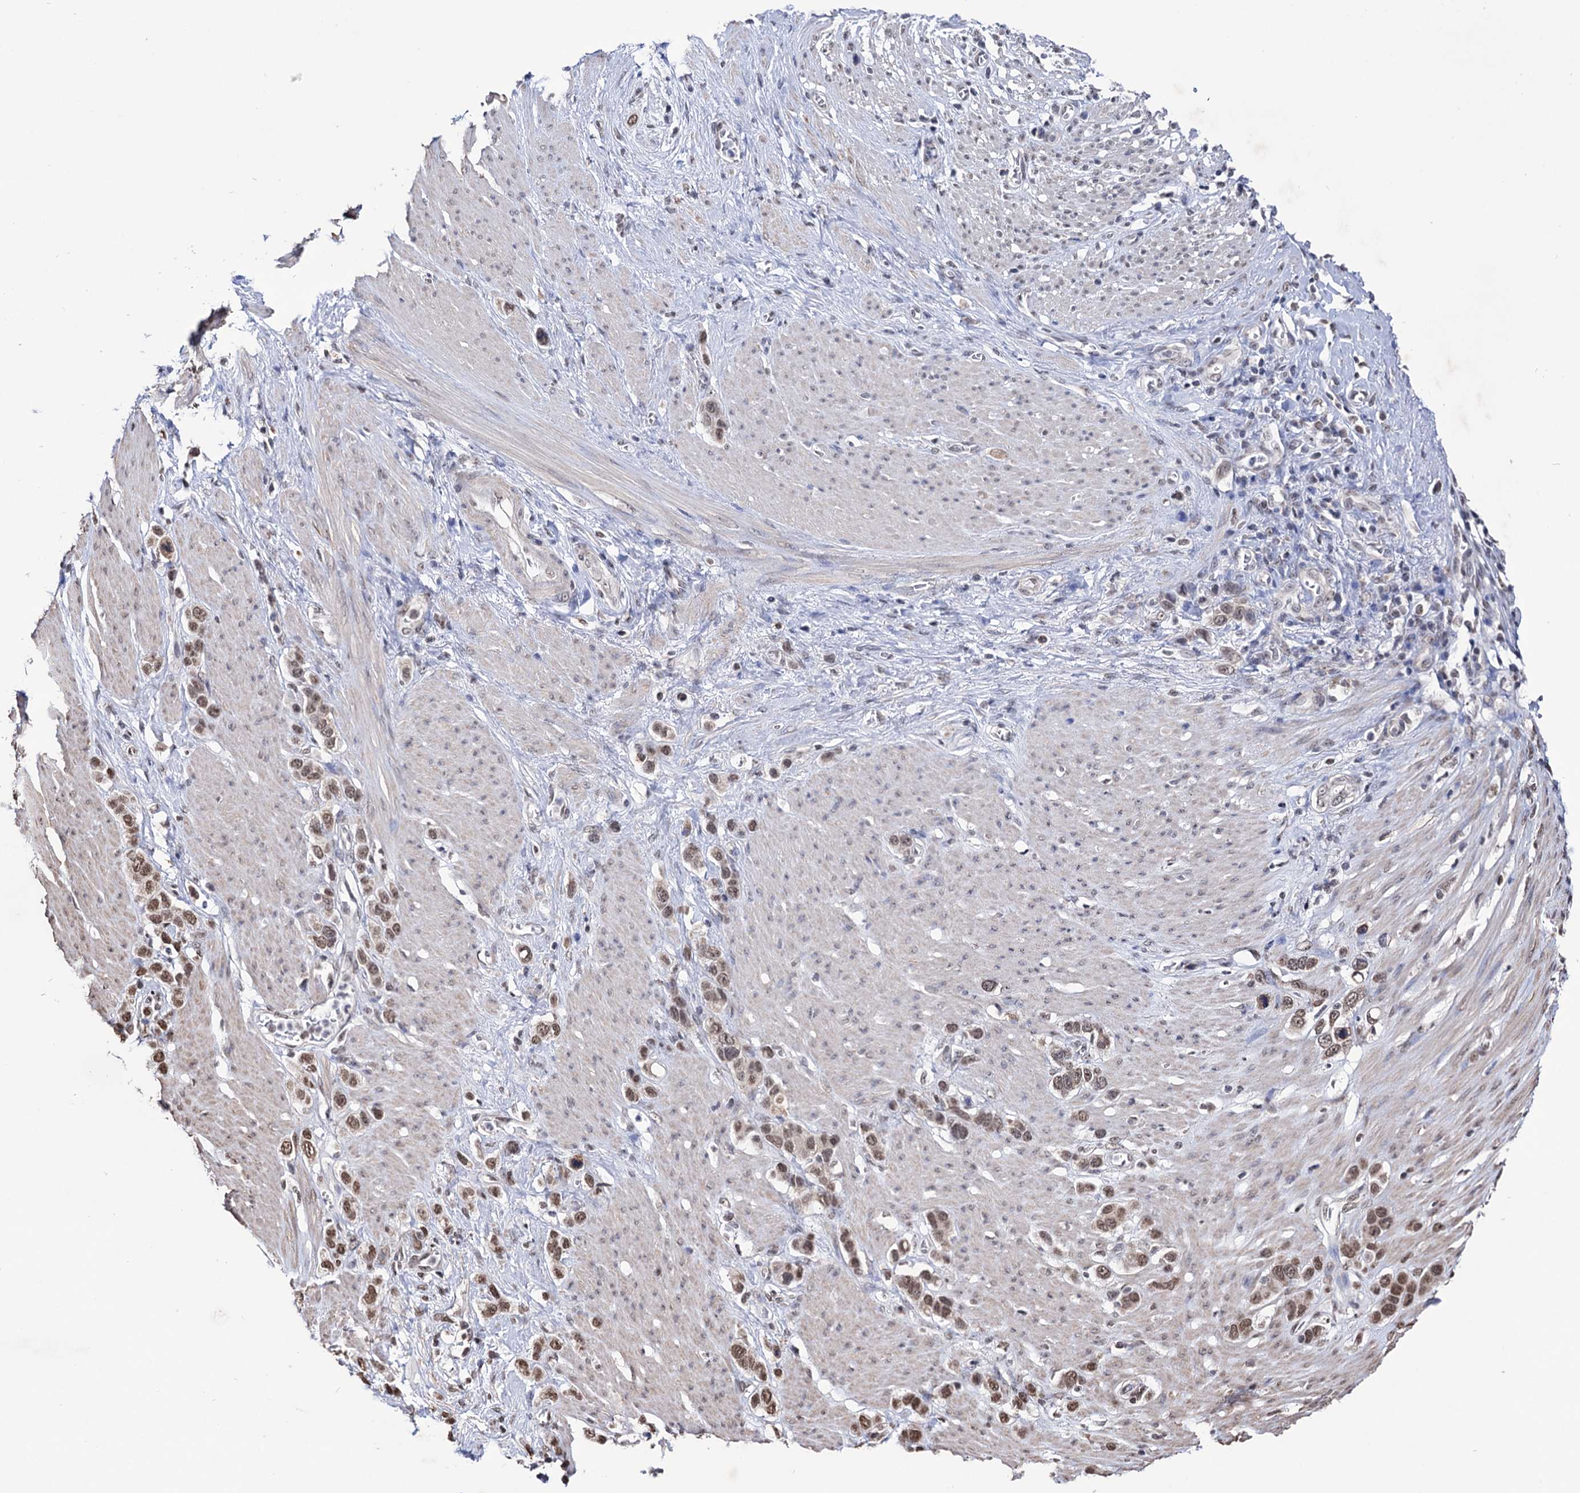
{"staining": {"intensity": "moderate", "quantity": ">75%", "location": "nuclear"}, "tissue": "stomach cancer", "cell_type": "Tumor cells", "image_type": "cancer", "snomed": [{"axis": "morphology", "description": "Adenocarcinoma, NOS"}, {"axis": "morphology", "description": "Adenocarcinoma, High grade"}, {"axis": "topography", "description": "Stomach, upper"}, {"axis": "topography", "description": "Stomach, lower"}], "caption": "This is an image of IHC staining of stomach cancer, which shows moderate staining in the nuclear of tumor cells.", "gene": "ABHD10", "patient": {"sex": "female", "age": 65}}